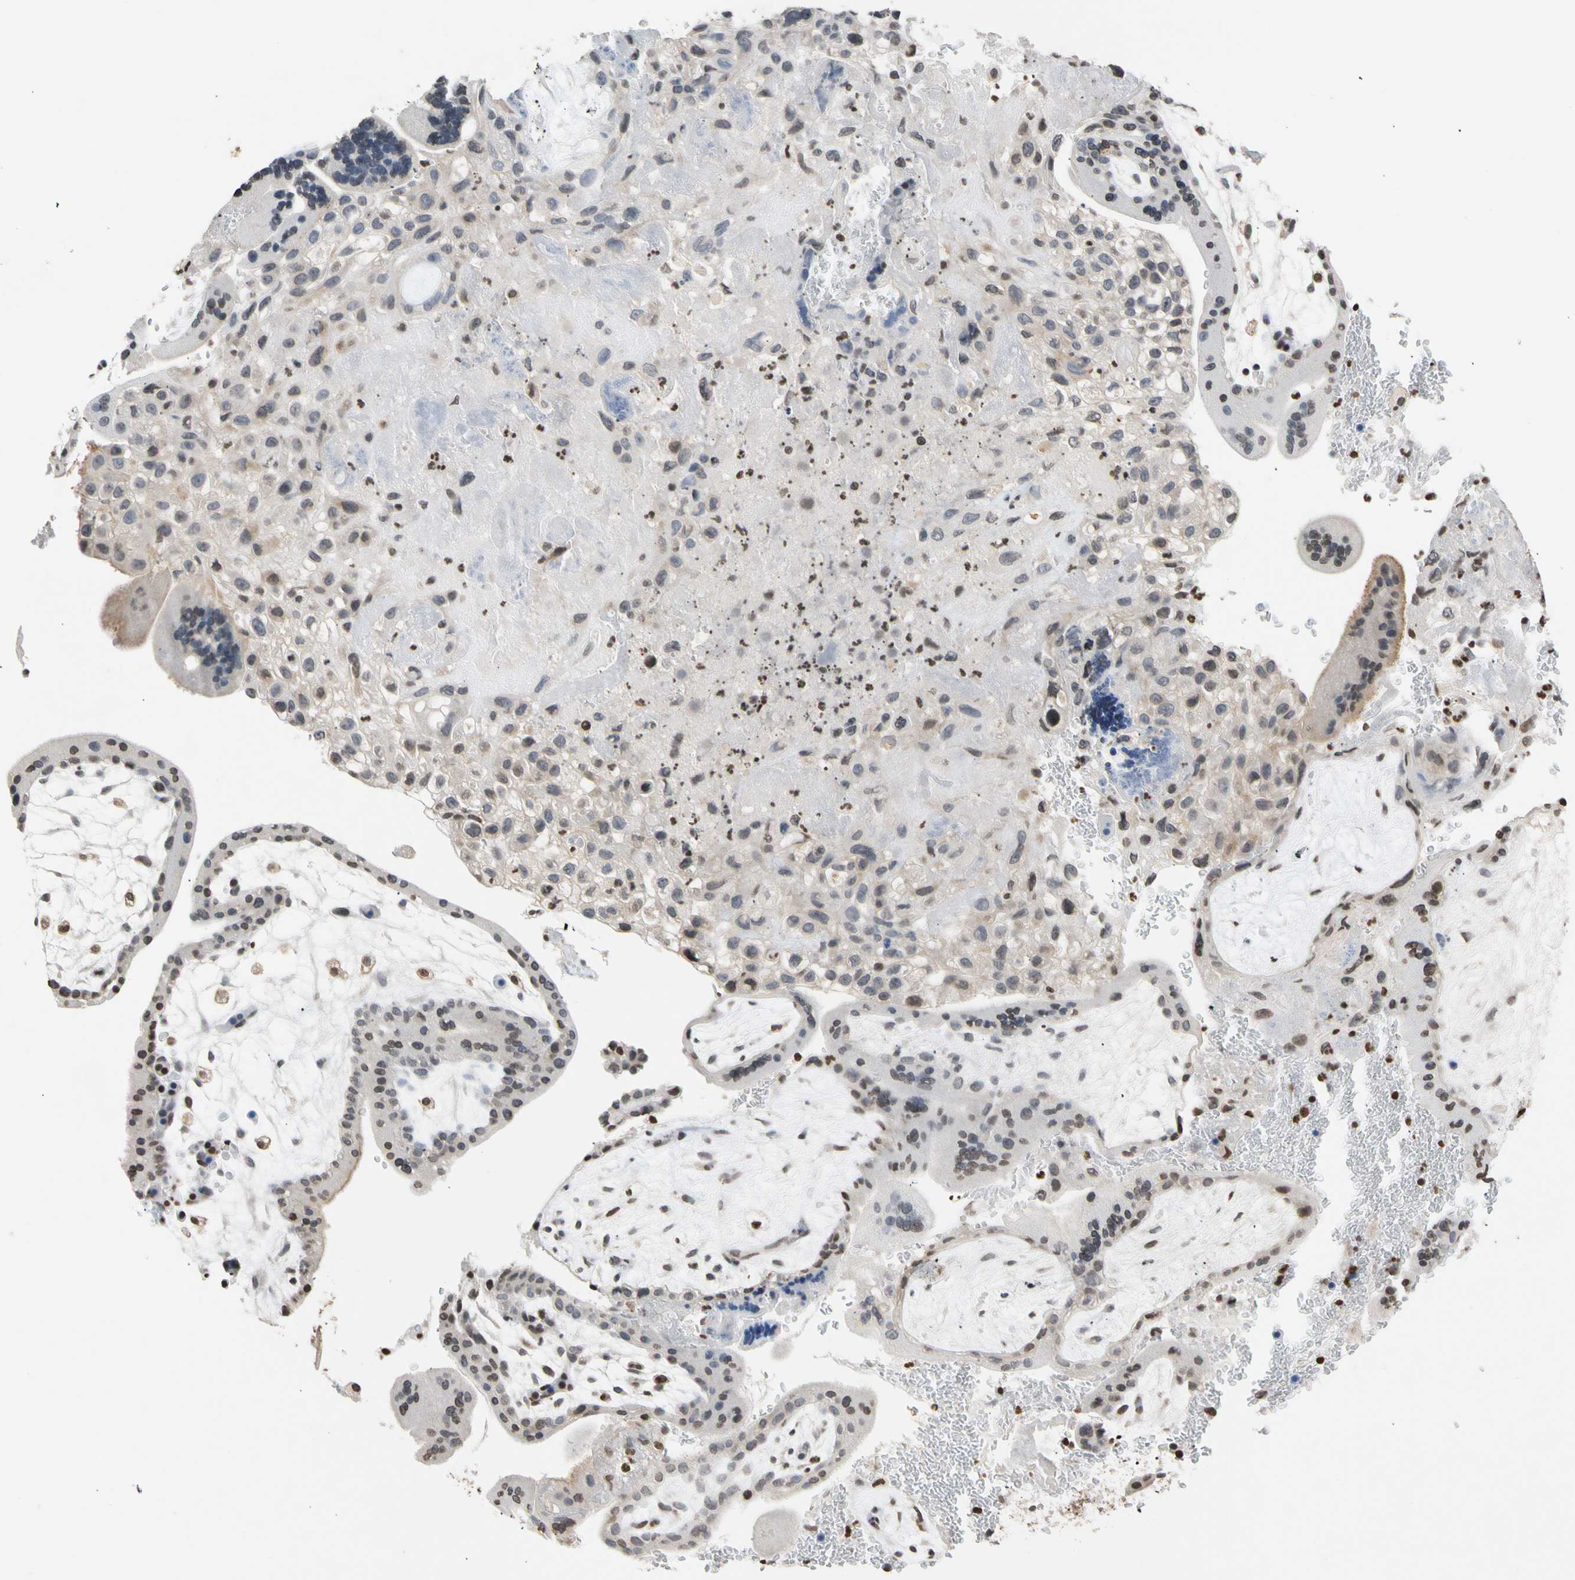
{"staining": {"intensity": "weak", "quantity": "25%-75%", "location": "cytoplasmic/membranous,nuclear"}, "tissue": "placenta", "cell_type": "Decidual cells", "image_type": "normal", "snomed": [{"axis": "morphology", "description": "Normal tissue, NOS"}, {"axis": "topography", "description": "Placenta"}], "caption": "This image shows normal placenta stained with immunohistochemistry (IHC) to label a protein in brown. The cytoplasmic/membranous,nuclear of decidual cells show weak positivity for the protein. Nuclei are counter-stained blue.", "gene": "GPX4", "patient": {"sex": "female", "age": 35}}